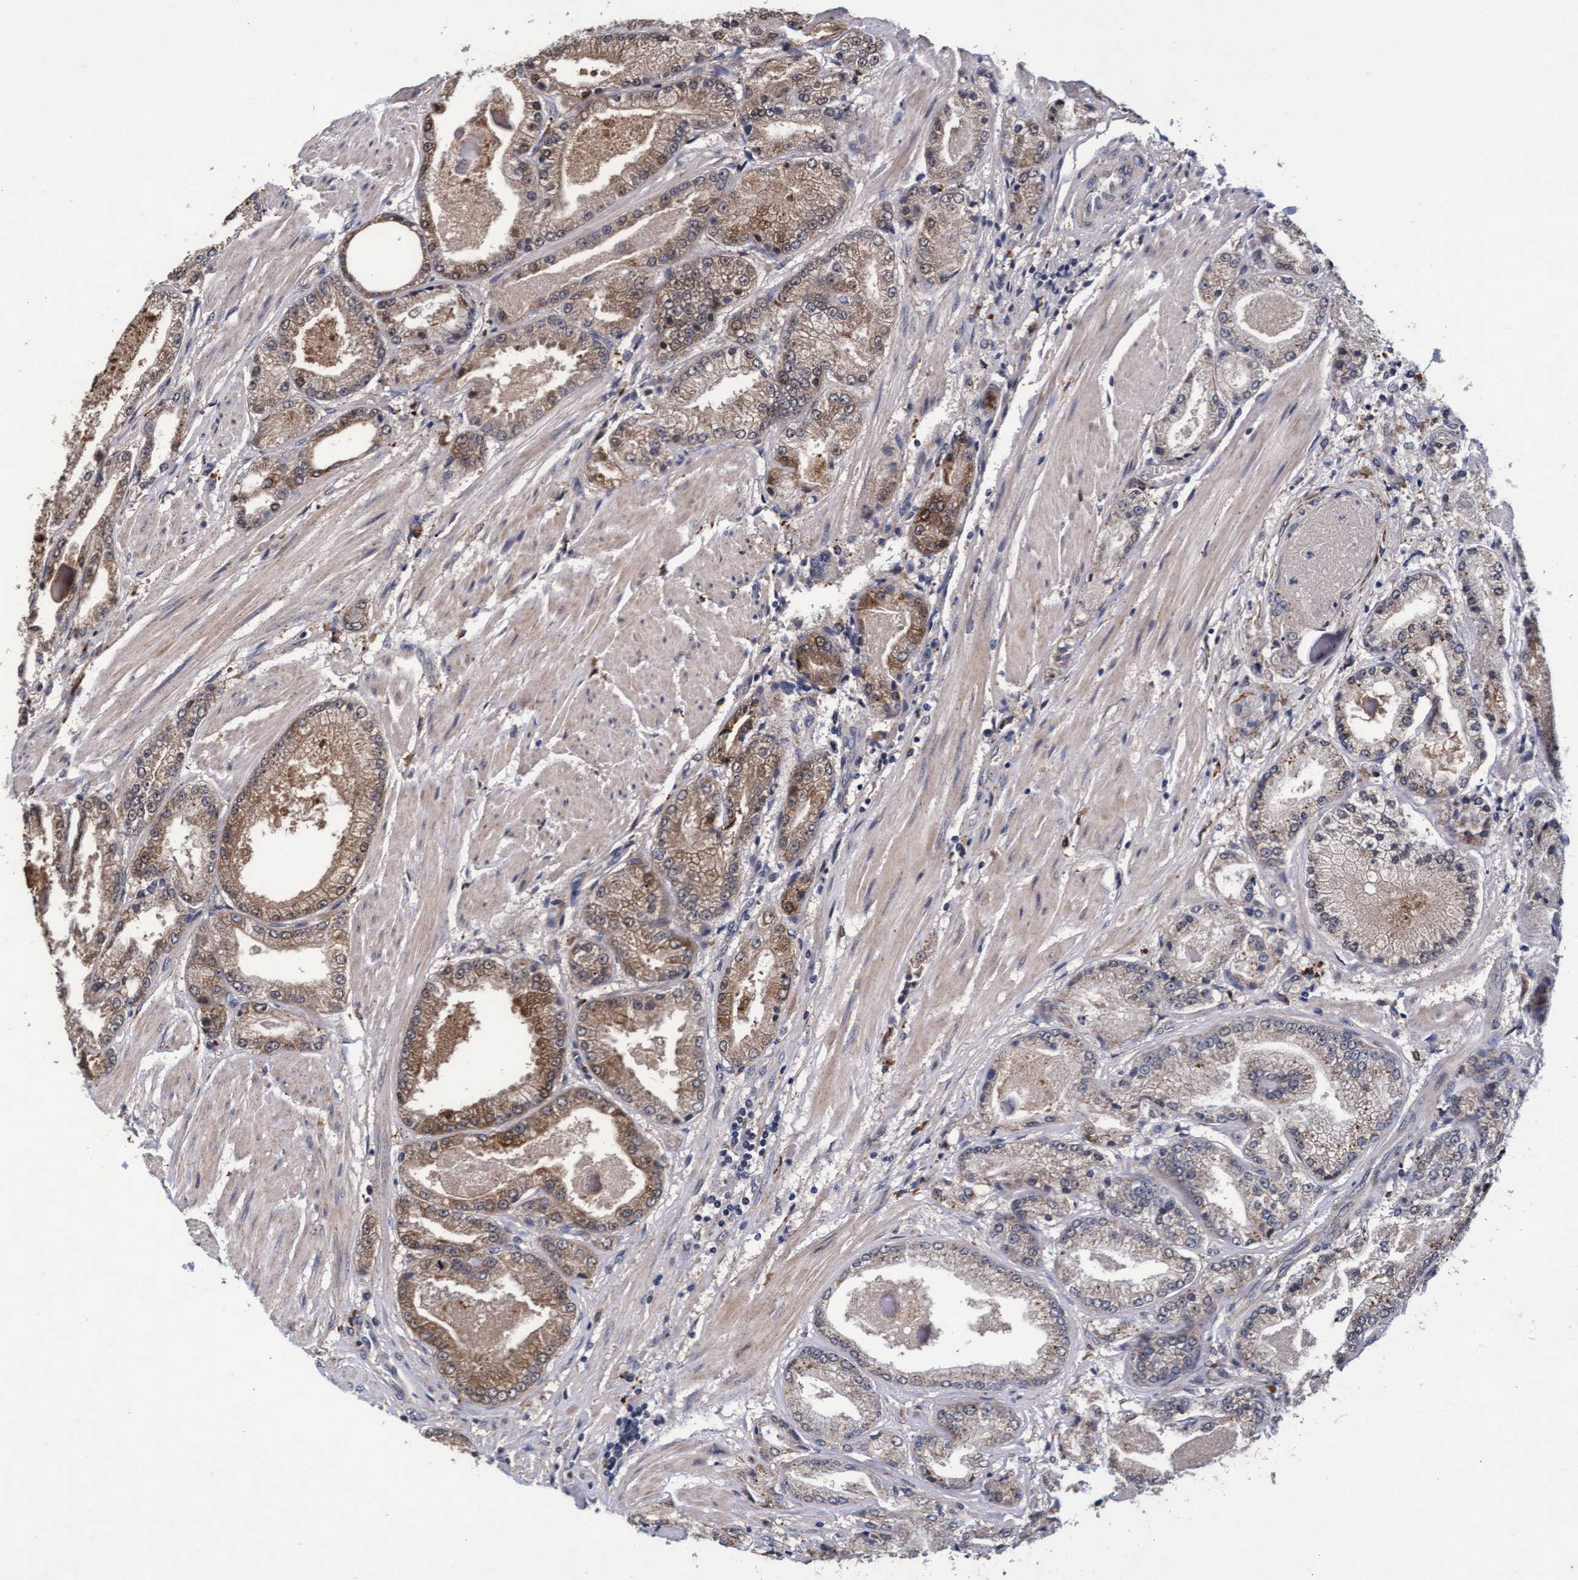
{"staining": {"intensity": "moderate", "quantity": "25%-75%", "location": "cytoplasmic/membranous"}, "tissue": "prostate cancer", "cell_type": "Tumor cells", "image_type": "cancer", "snomed": [{"axis": "morphology", "description": "Adenocarcinoma, High grade"}, {"axis": "topography", "description": "Prostate"}], "caption": "Prostate high-grade adenocarcinoma tissue exhibits moderate cytoplasmic/membranous positivity in approximately 25%-75% of tumor cells, visualized by immunohistochemistry. Immunohistochemistry (ihc) stains the protein of interest in brown and the nuclei are stained blue.", "gene": "CPQ", "patient": {"sex": "male", "age": 50}}